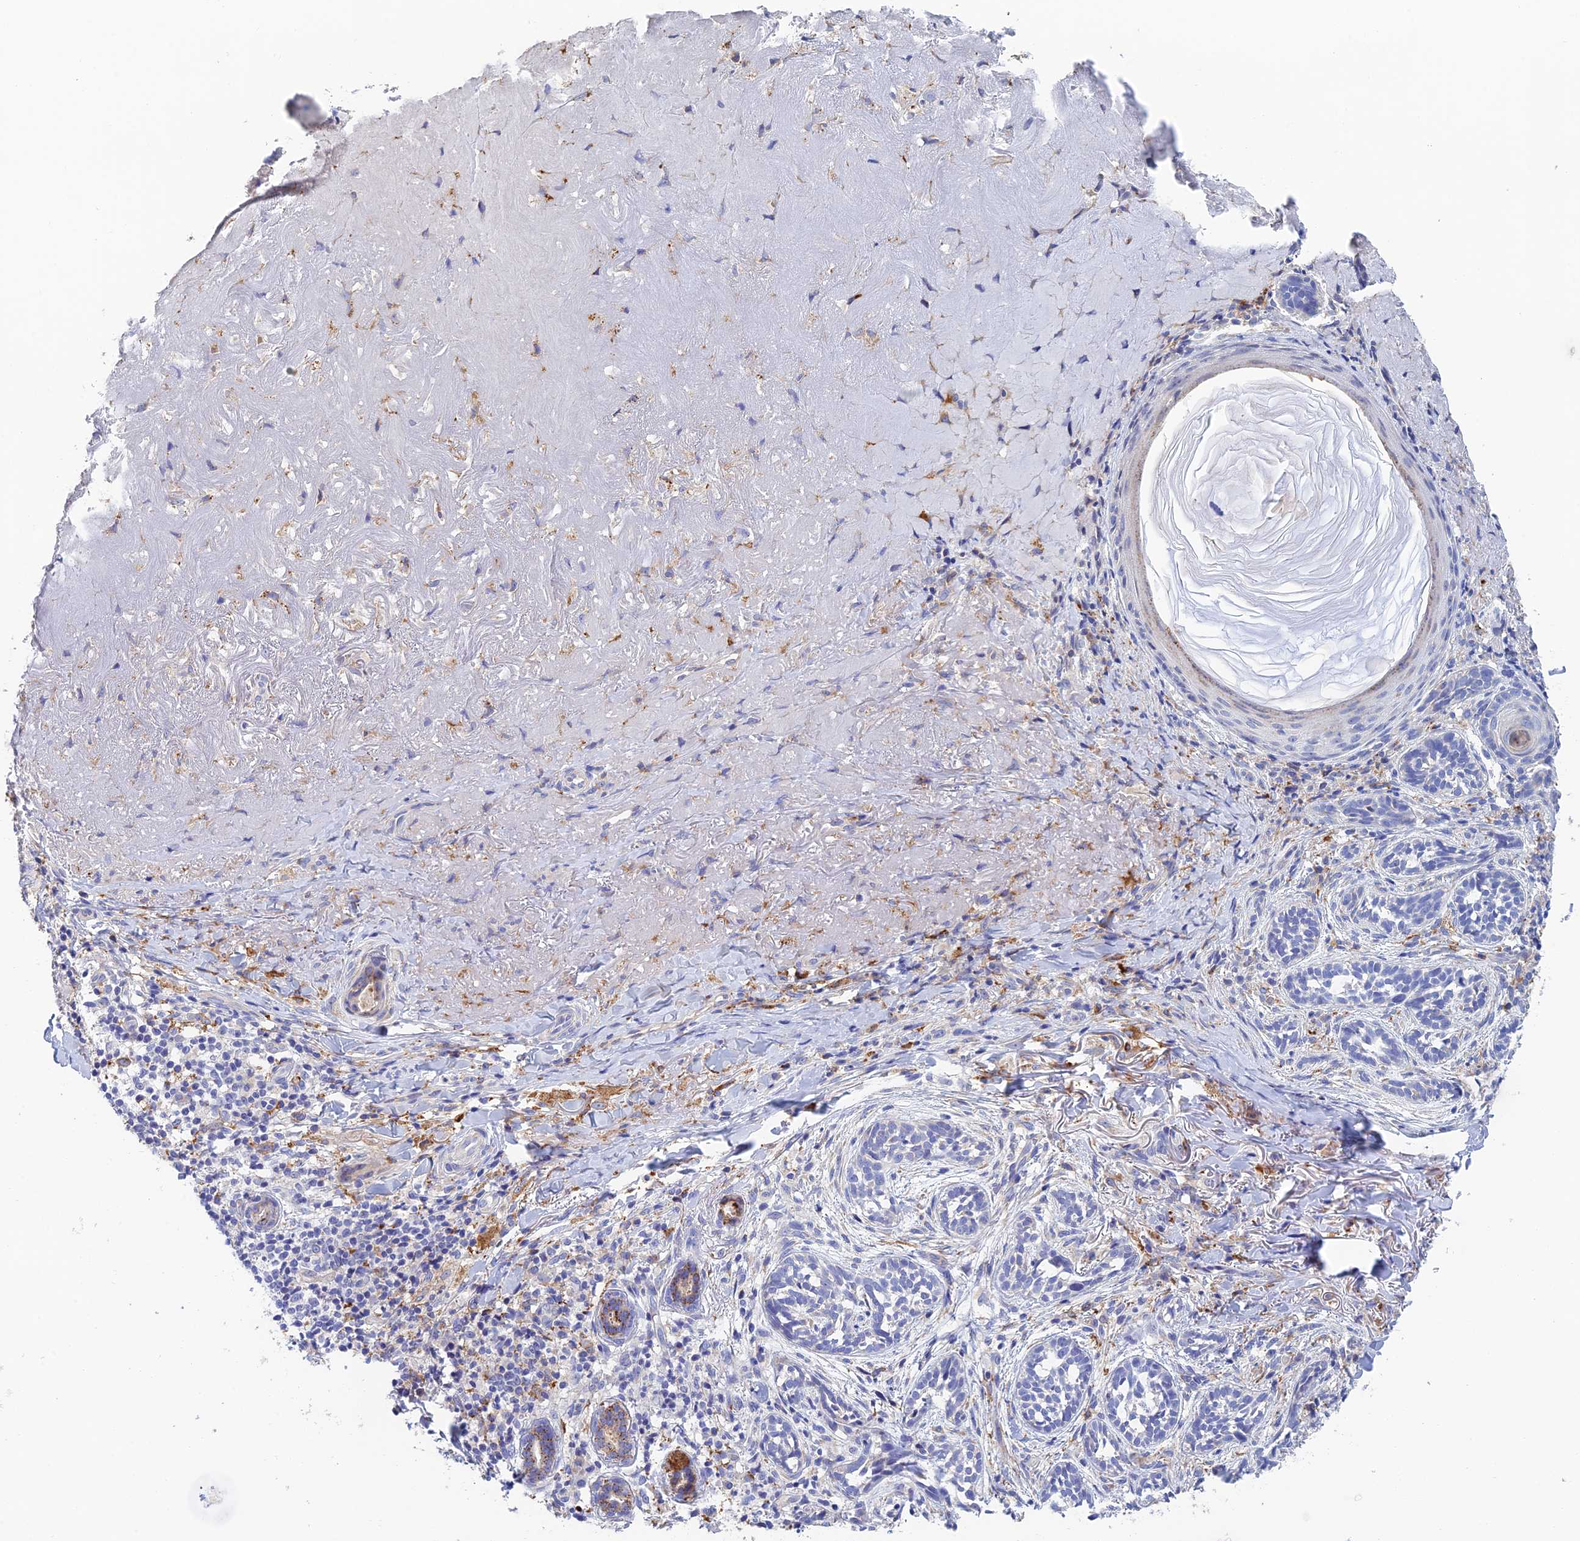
{"staining": {"intensity": "negative", "quantity": "none", "location": "none"}, "tissue": "skin cancer", "cell_type": "Tumor cells", "image_type": "cancer", "snomed": [{"axis": "morphology", "description": "Basal cell carcinoma"}, {"axis": "topography", "description": "Skin"}], "caption": "An IHC micrograph of basal cell carcinoma (skin) is shown. There is no staining in tumor cells of basal cell carcinoma (skin).", "gene": "RPGRIP1L", "patient": {"sex": "male", "age": 71}}